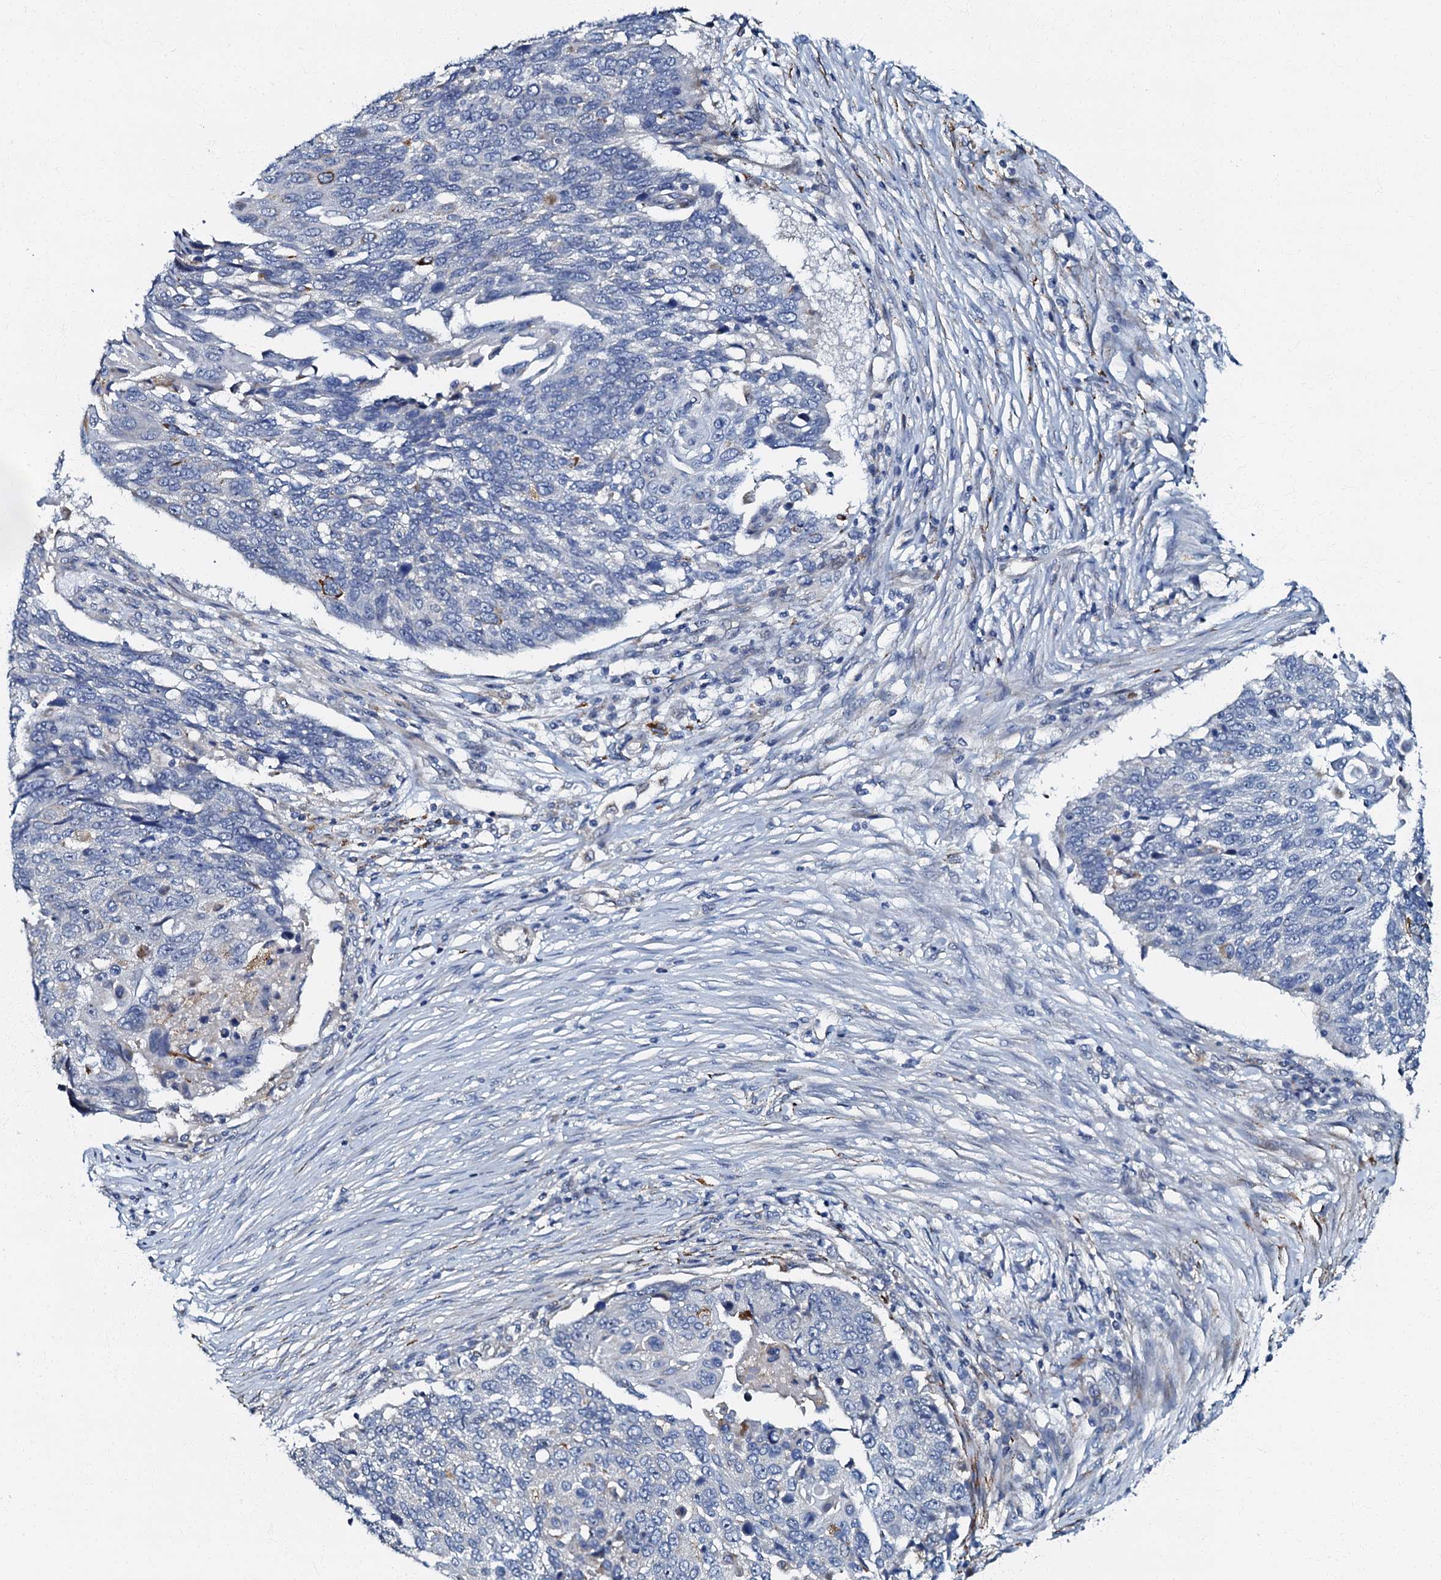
{"staining": {"intensity": "negative", "quantity": "none", "location": "none"}, "tissue": "lung cancer", "cell_type": "Tumor cells", "image_type": "cancer", "snomed": [{"axis": "morphology", "description": "Squamous cell carcinoma, NOS"}, {"axis": "topography", "description": "Lung"}], "caption": "This micrograph is of lung cancer stained with immunohistochemistry to label a protein in brown with the nuclei are counter-stained blue. There is no expression in tumor cells.", "gene": "OLAH", "patient": {"sex": "male", "age": 66}}